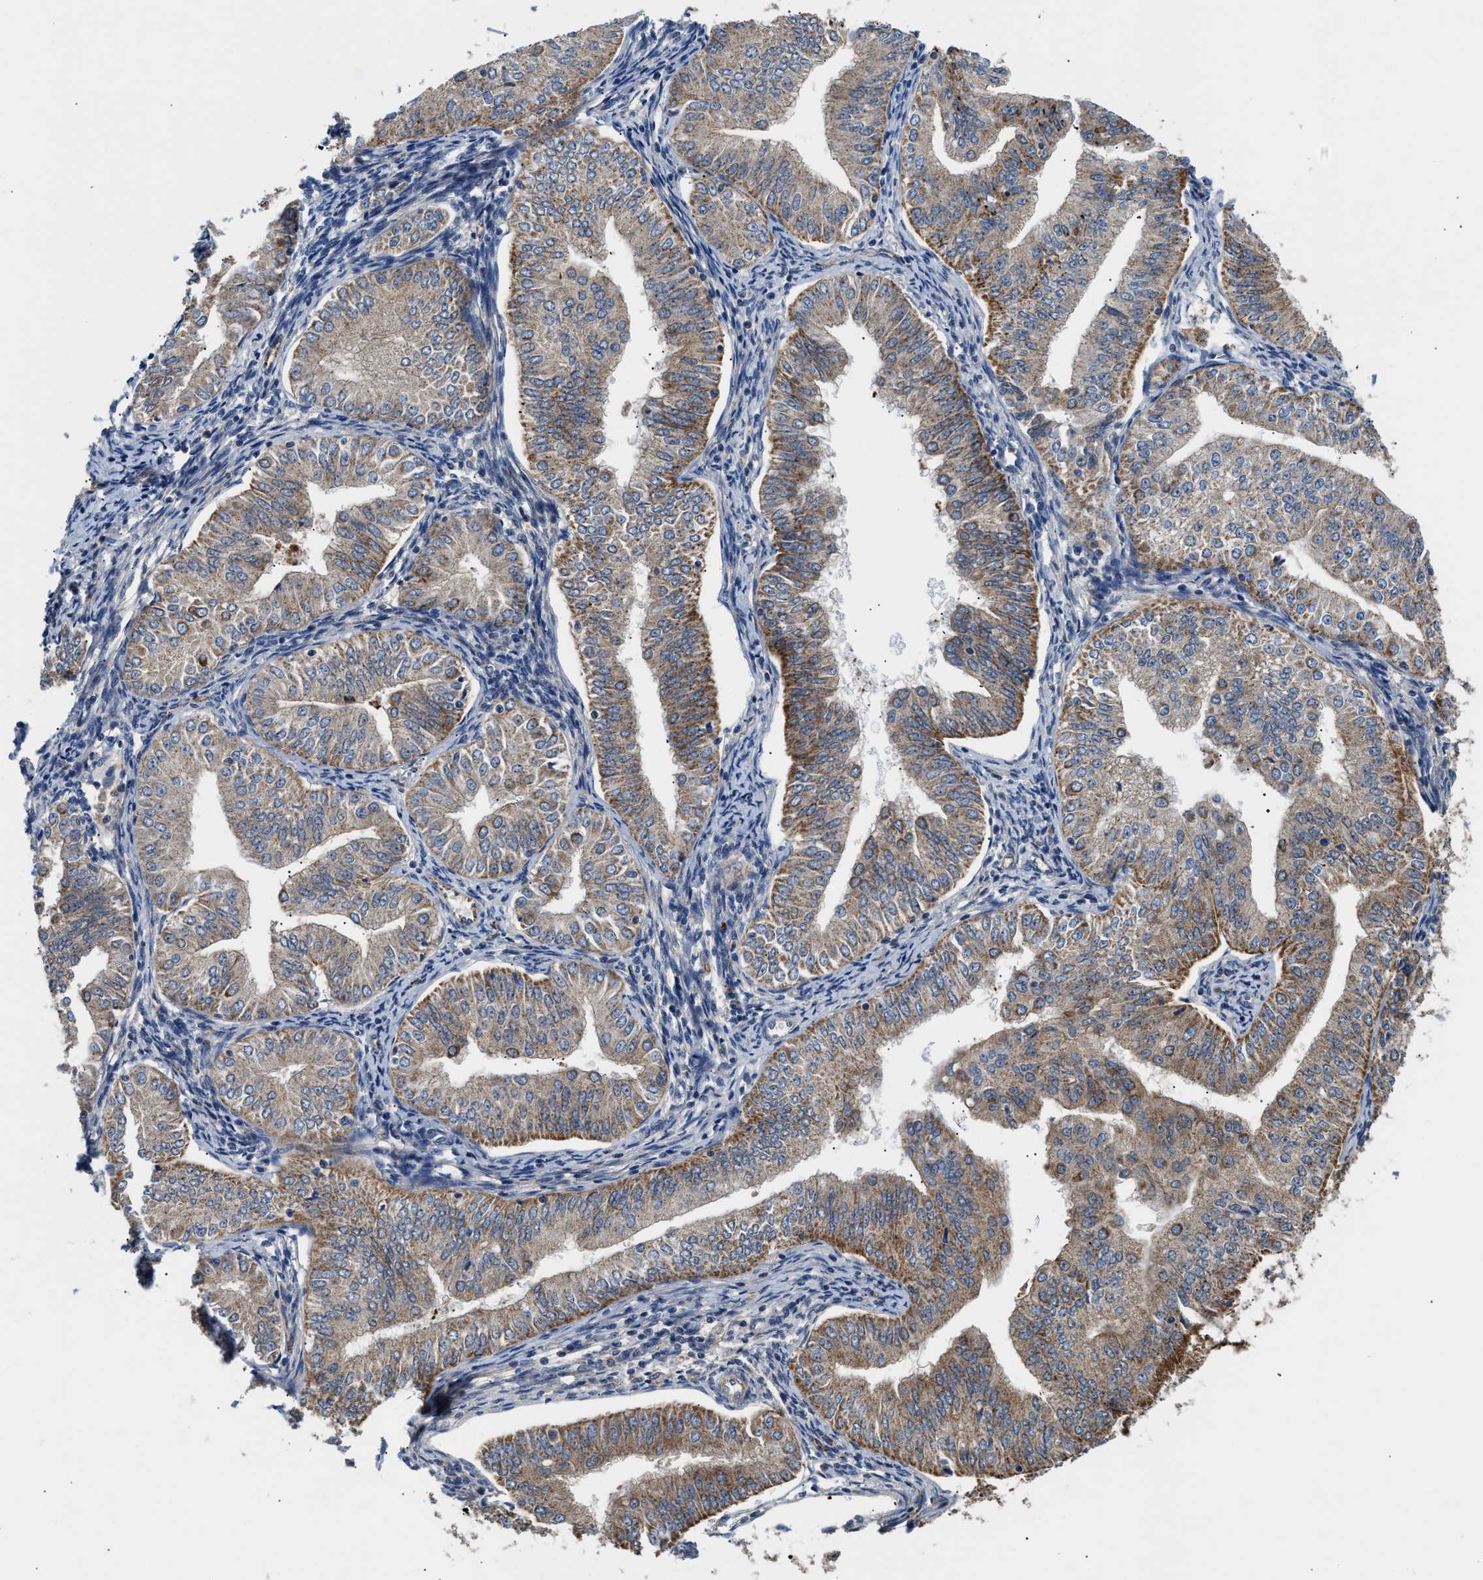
{"staining": {"intensity": "moderate", "quantity": "25%-75%", "location": "cytoplasmic/membranous"}, "tissue": "endometrial cancer", "cell_type": "Tumor cells", "image_type": "cancer", "snomed": [{"axis": "morphology", "description": "Normal tissue, NOS"}, {"axis": "morphology", "description": "Adenocarcinoma, NOS"}, {"axis": "topography", "description": "Endometrium"}], "caption": "A brown stain shows moderate cytoplasmic/membranous expression of a protein in human endometrial cancer (adenocarcinoma) tumor cells.", "gene": "CCM2", "patient": {"sex": "female", "age": 53}}